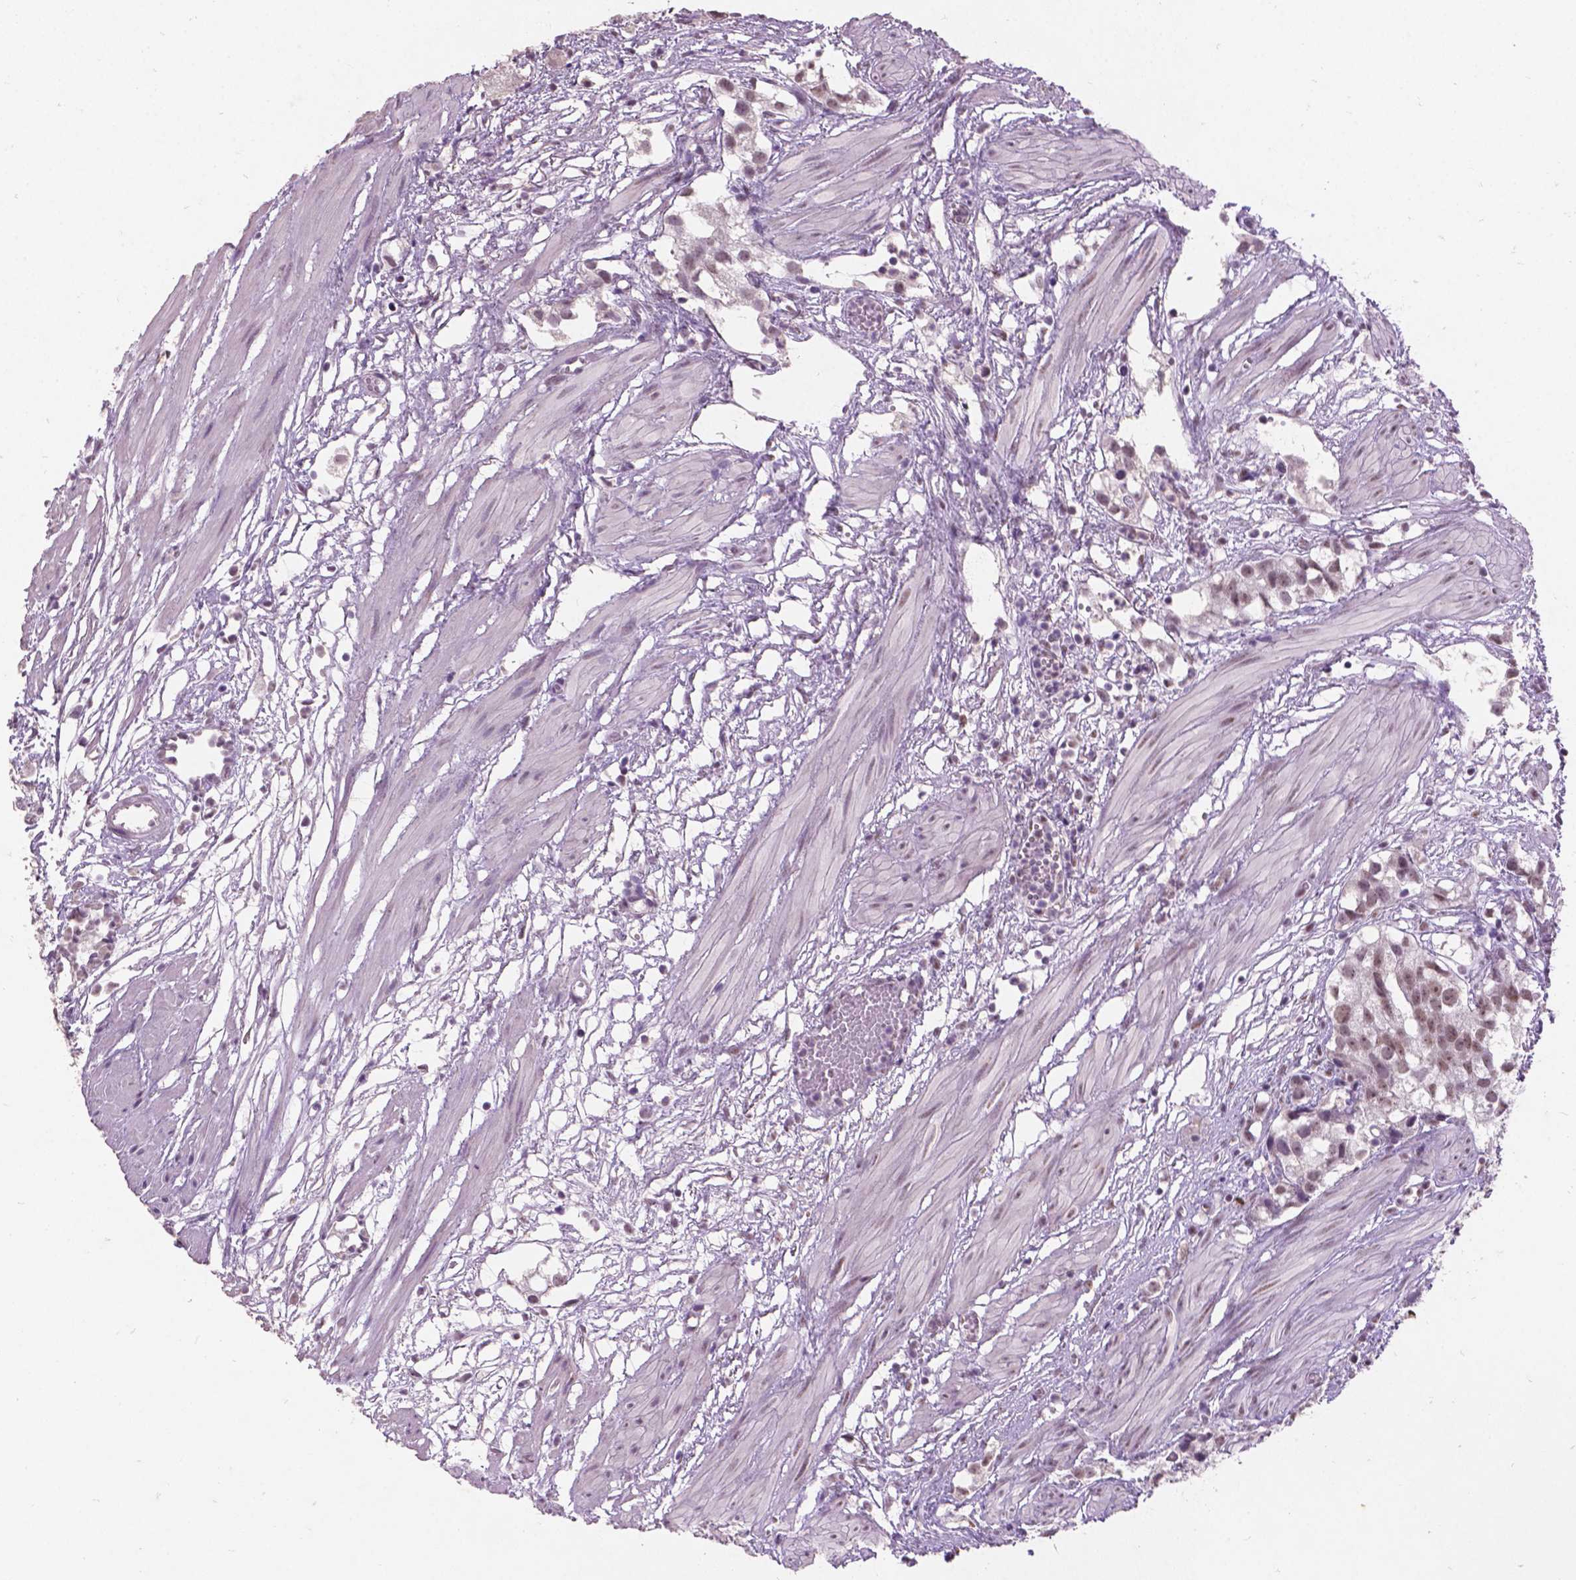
{"staining": {"intensity": "weak", "quantity": ">75%", "location": "nuclear"}, "tissue": "prostate cancer", "cell_type": "Tumor cells", "image_type": "cancer", "snomed": [{"axis": "morphology", "description": "Adenocarcinoma, High grade"}, {"axis": "topography", "description": "Prostate"}], "caption": "Adenocarcinoma (high-grade) (prostate) tissue shows weak nuclear positivity in about >75% of tumor cells, visualized by immunohistochemistry. (Brightfield microscopy of DAB IHC at high magnification).", "gene": "COIL", "patient": {"sex": "male", "age": 68}}